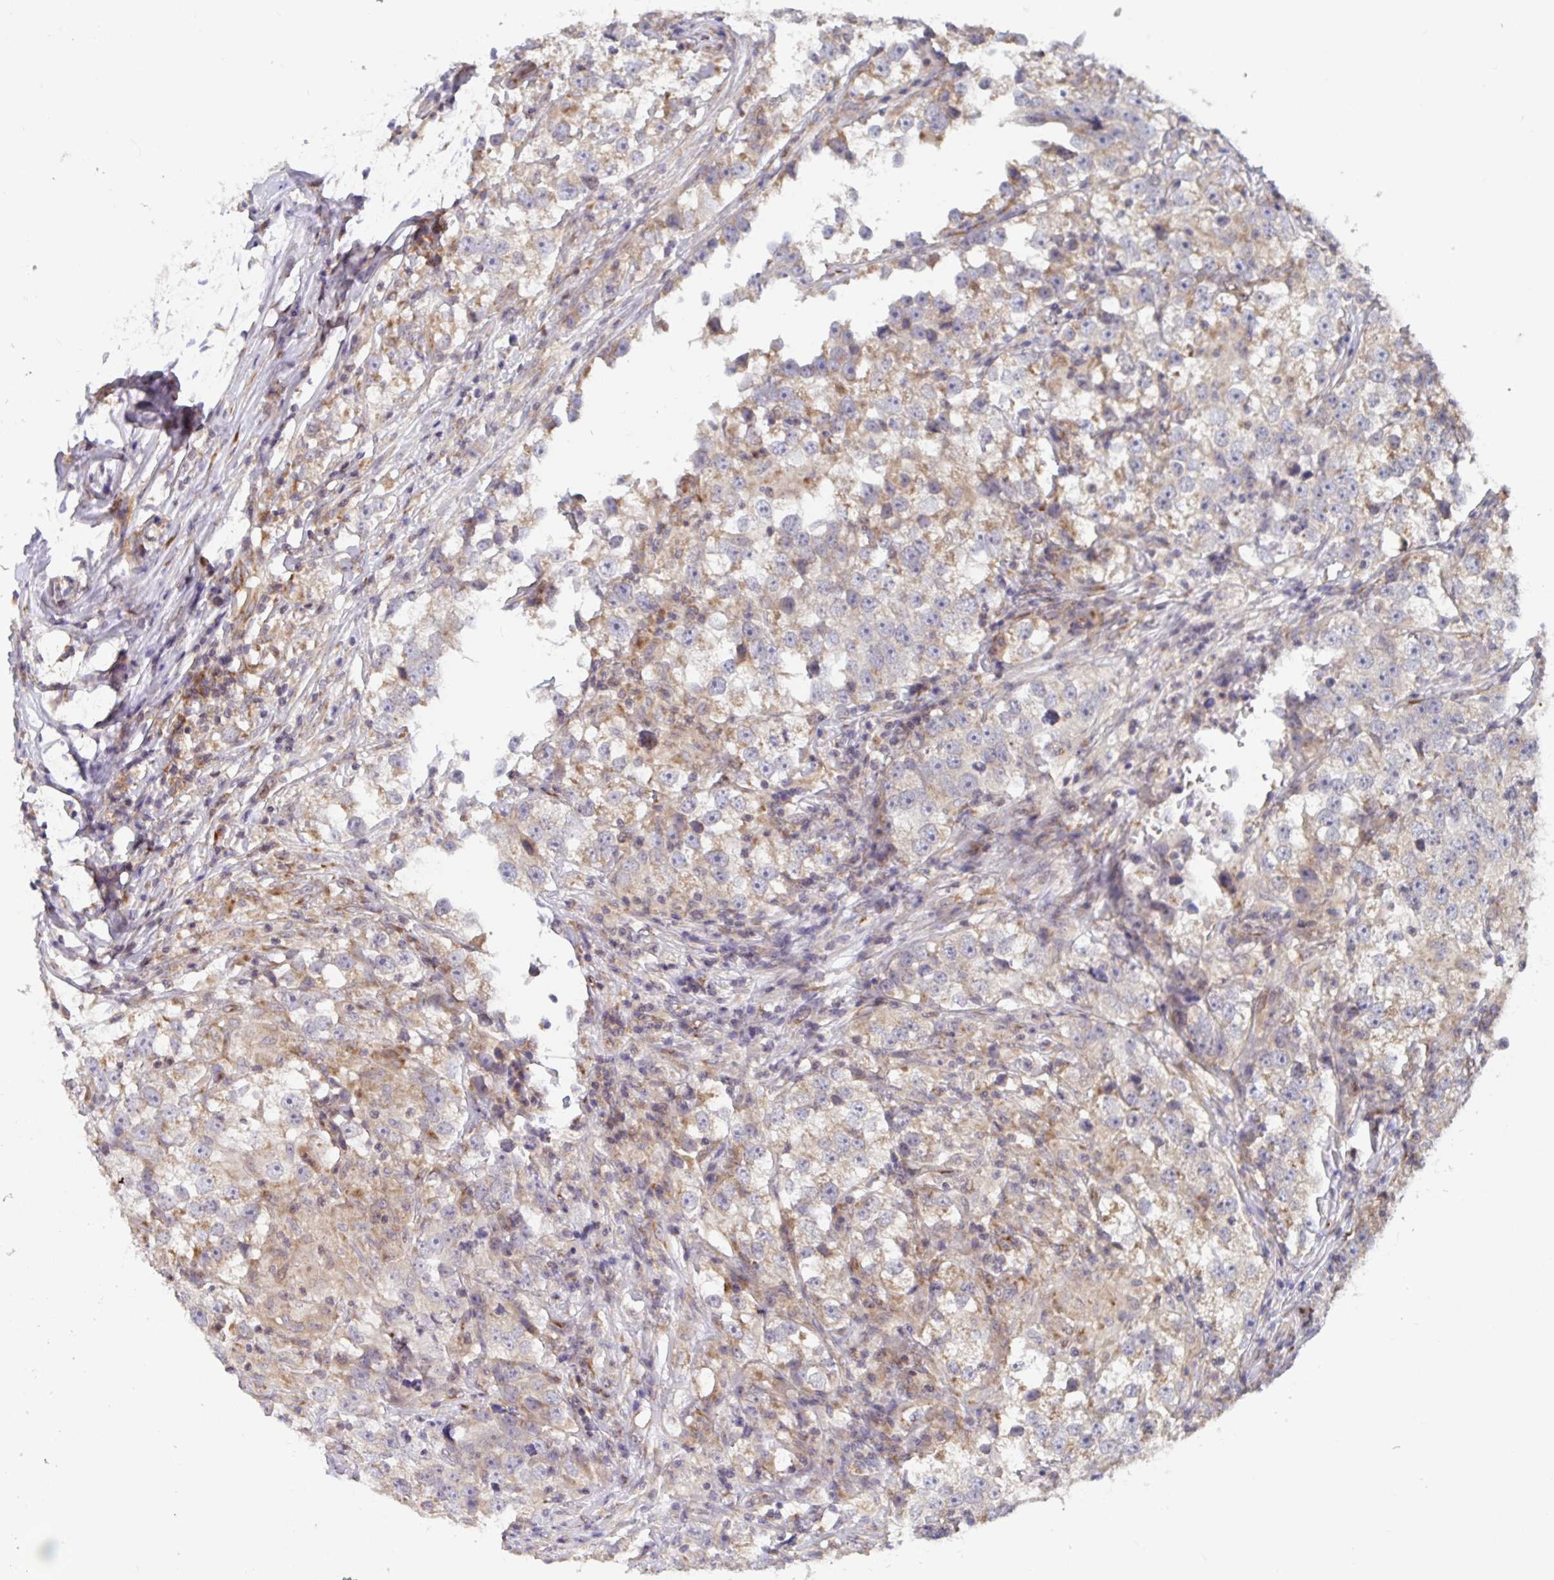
{"staining": {"intensity": "weak", "quantity": "25%-75%", "location": "cytoplasmic/membranous"}, "tissue": "testis cancer", "cell_type": "Tumor cells", "image_type": "cancer", "snomed": [{"axis": "morphology", "description": "Seminoma, NOS"}, {"axis": "topography", "description": "Testis"}], "caption": "Seminoma (testis) tissue reveals weak cytoplasmic/membranous positivity in about 25%-75% of tumor cells, visualized by immunohistochemistry.", "gene": "ATP5MJ", "patient": {"sex": "male", "age": 46}}